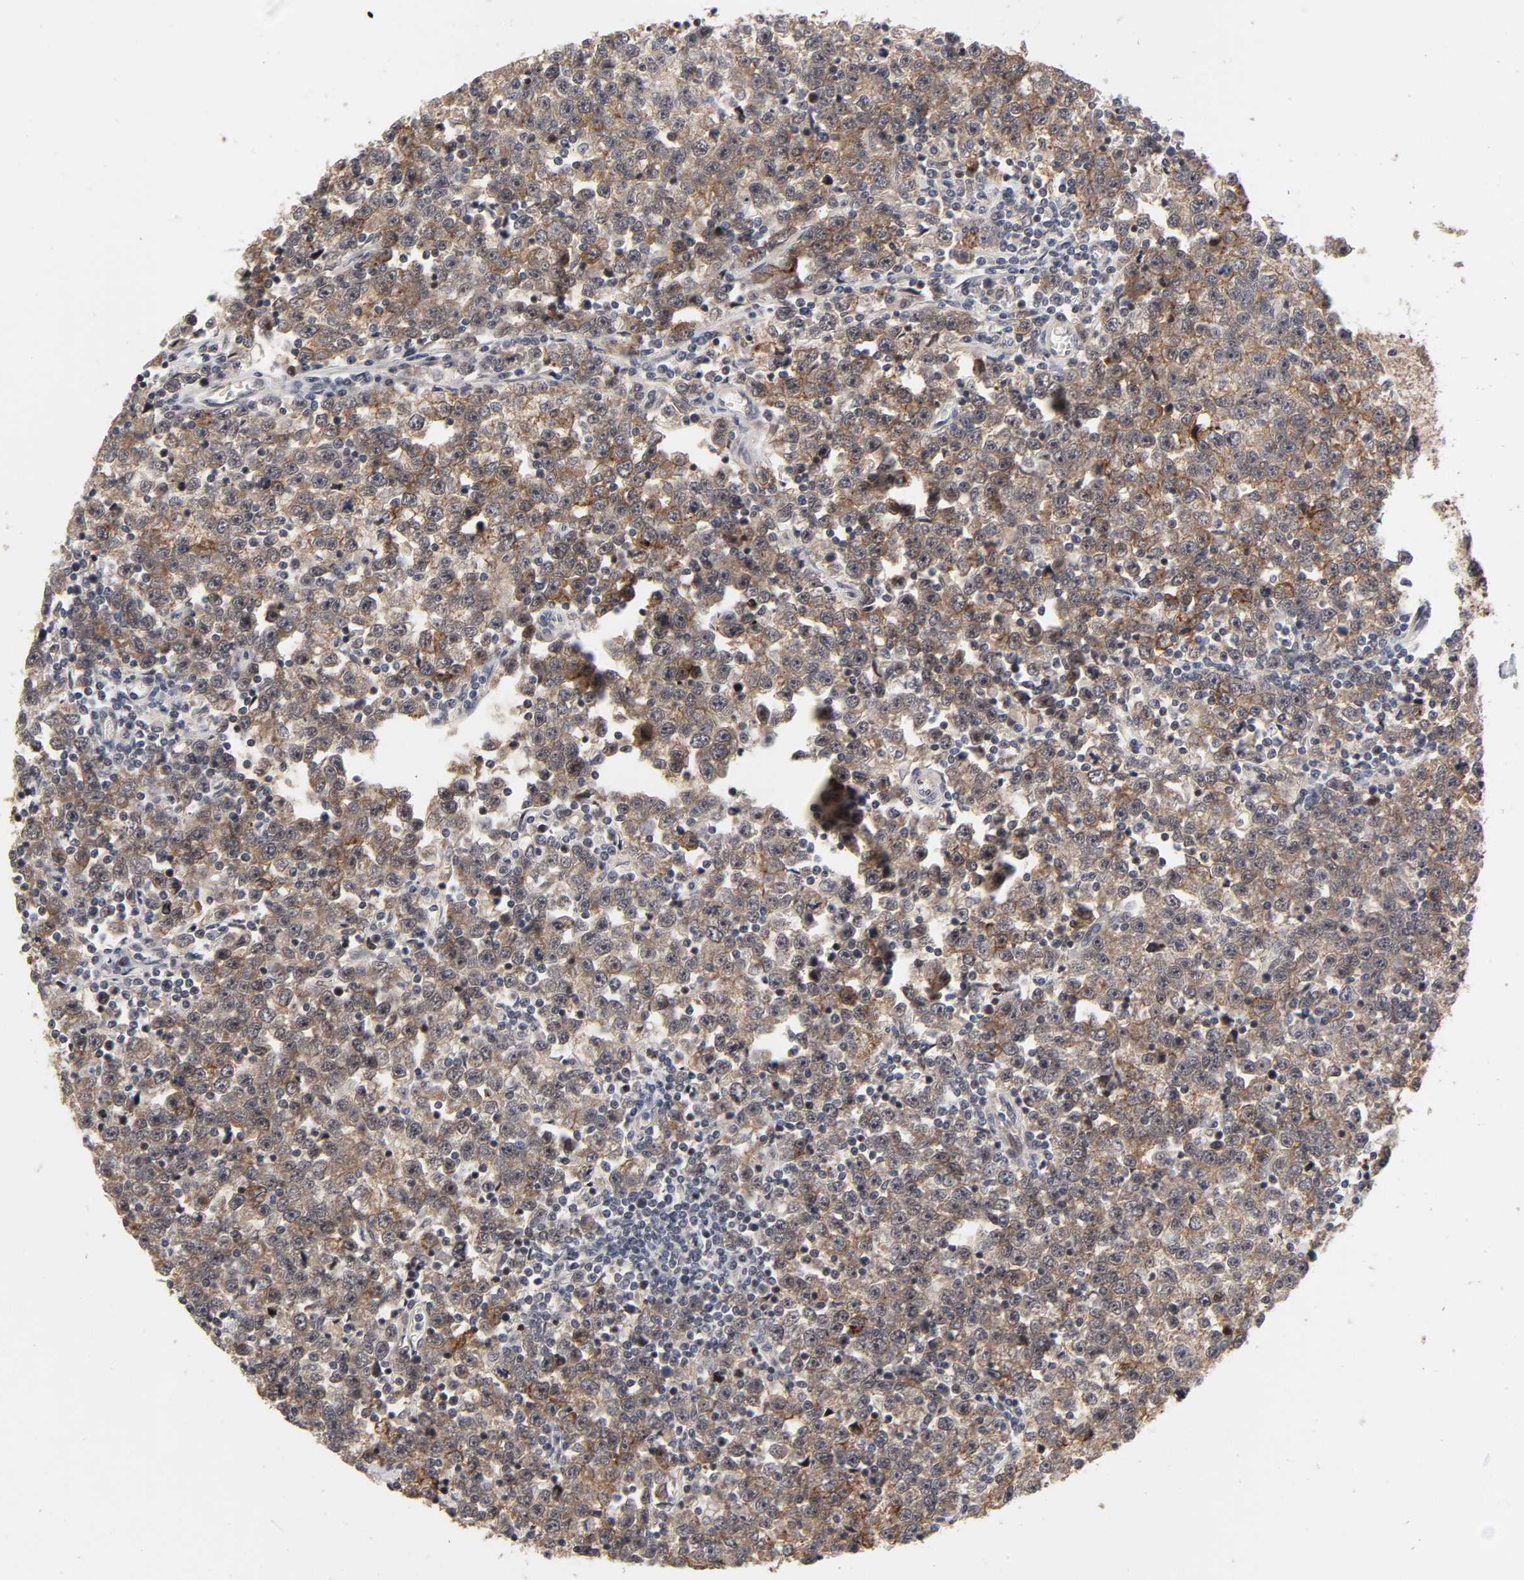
{"staining": {"intensity": "moderate", "quantity": ">75%", "location": "cytoplasmic/membranous"}, "tissue": "testis cancer", "cell_type": "Tumor cells", "image_type": "cancer", "snomed": [{"axis": "morphology", "description": "Seminoma, NOS"}, {"axis": "topography", "description": "Testis"}], "caption": "Seminoma (testis) tissue demonstrates moderate cytoplasmic/membranous staining in approximately >75% of tumor cells", "gene": "ZKSCAN8", "patient": {"sex": "male", "age": 43}}